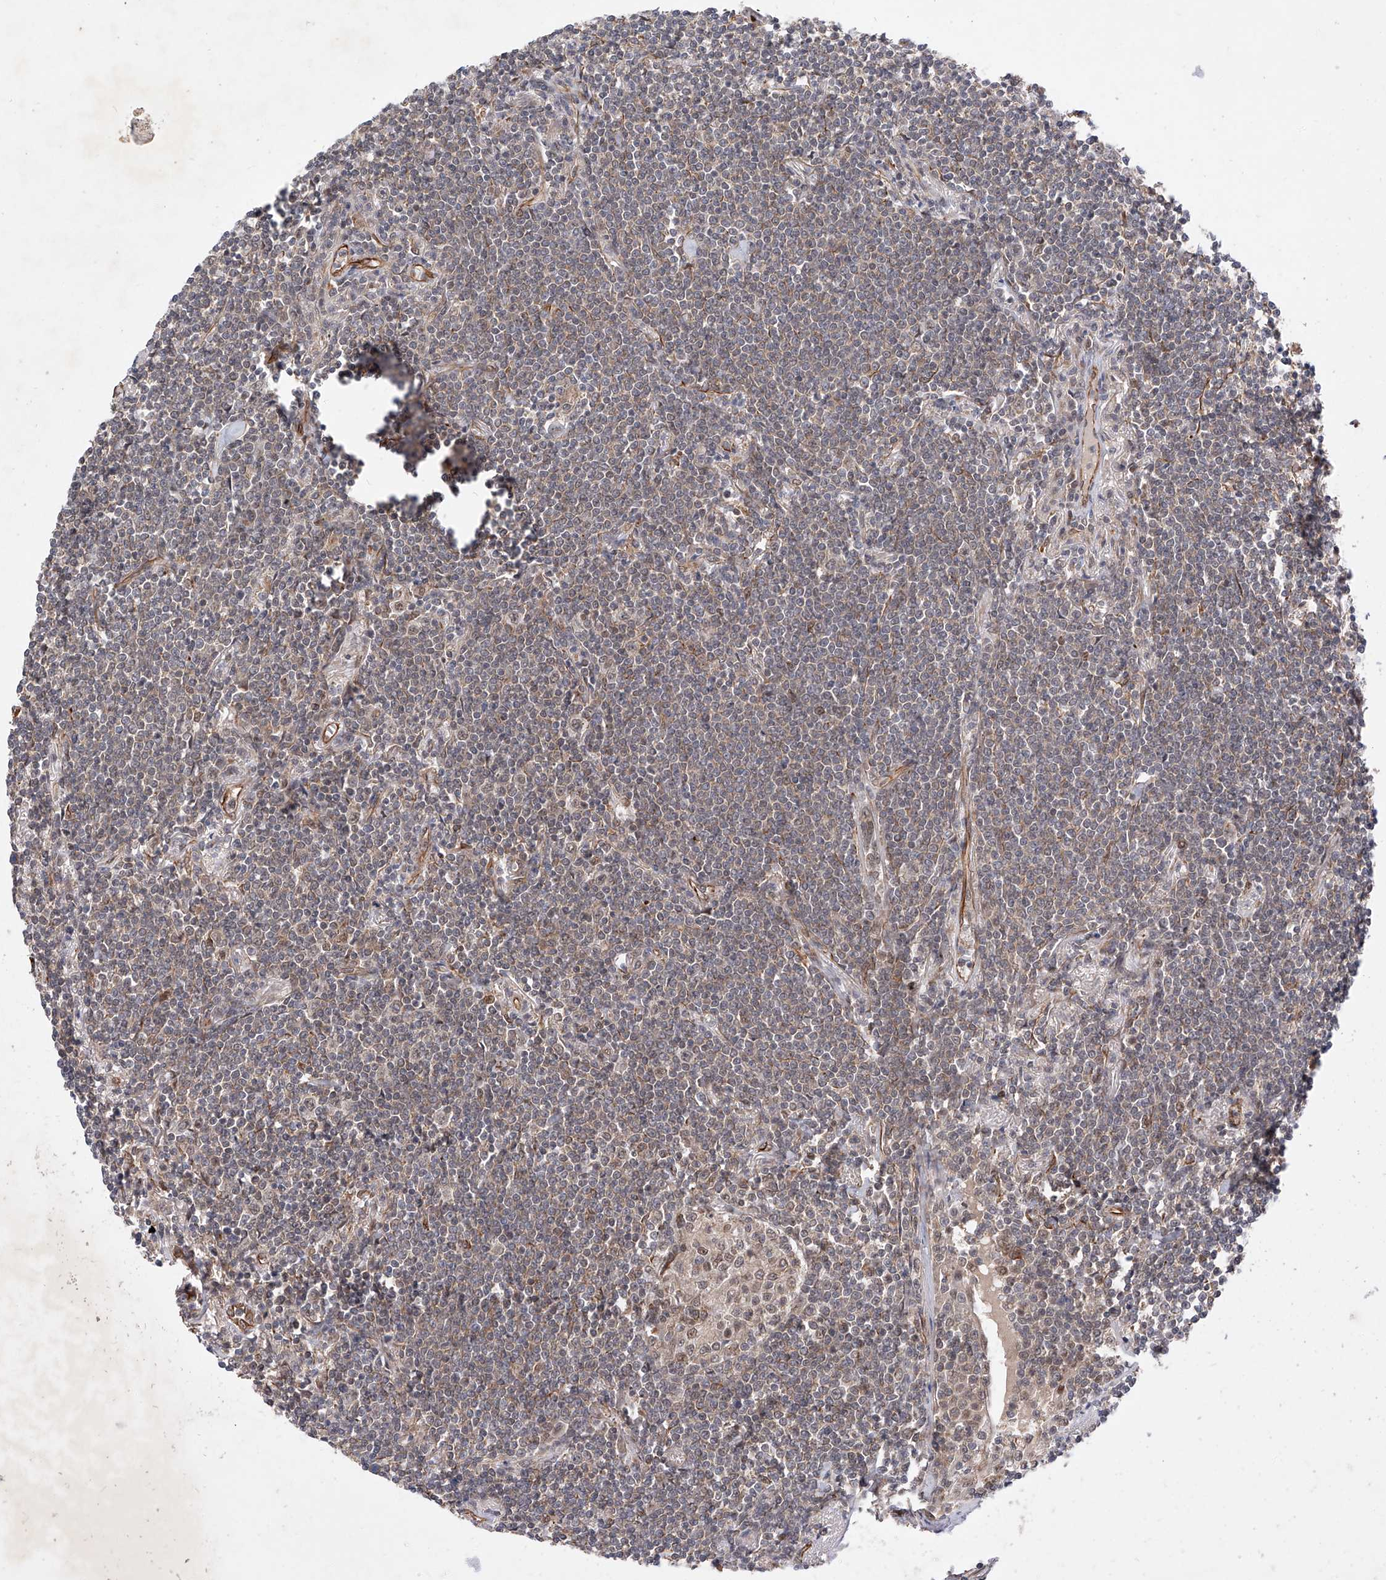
{"staining": {"intensity": "weak", "quantity": "<25%", "location": "nuclear"}, "tissue": "lymphoma", "cell_type": "Tumor cells", "image_type": "cancer", "snomed": [{"axis": "morphology", "description": "Malignant lymphoma, non-Hodgkin's type, Low grade"}, {"axis": "topography", "description": "Lung"}], "caption": "Tumor cells show no significant protein positivity in low-grade malignant lymphoma, non-Hodgkin's type.", "gene": "AMD1", "patient": {"sex": "female", "age": 71}}